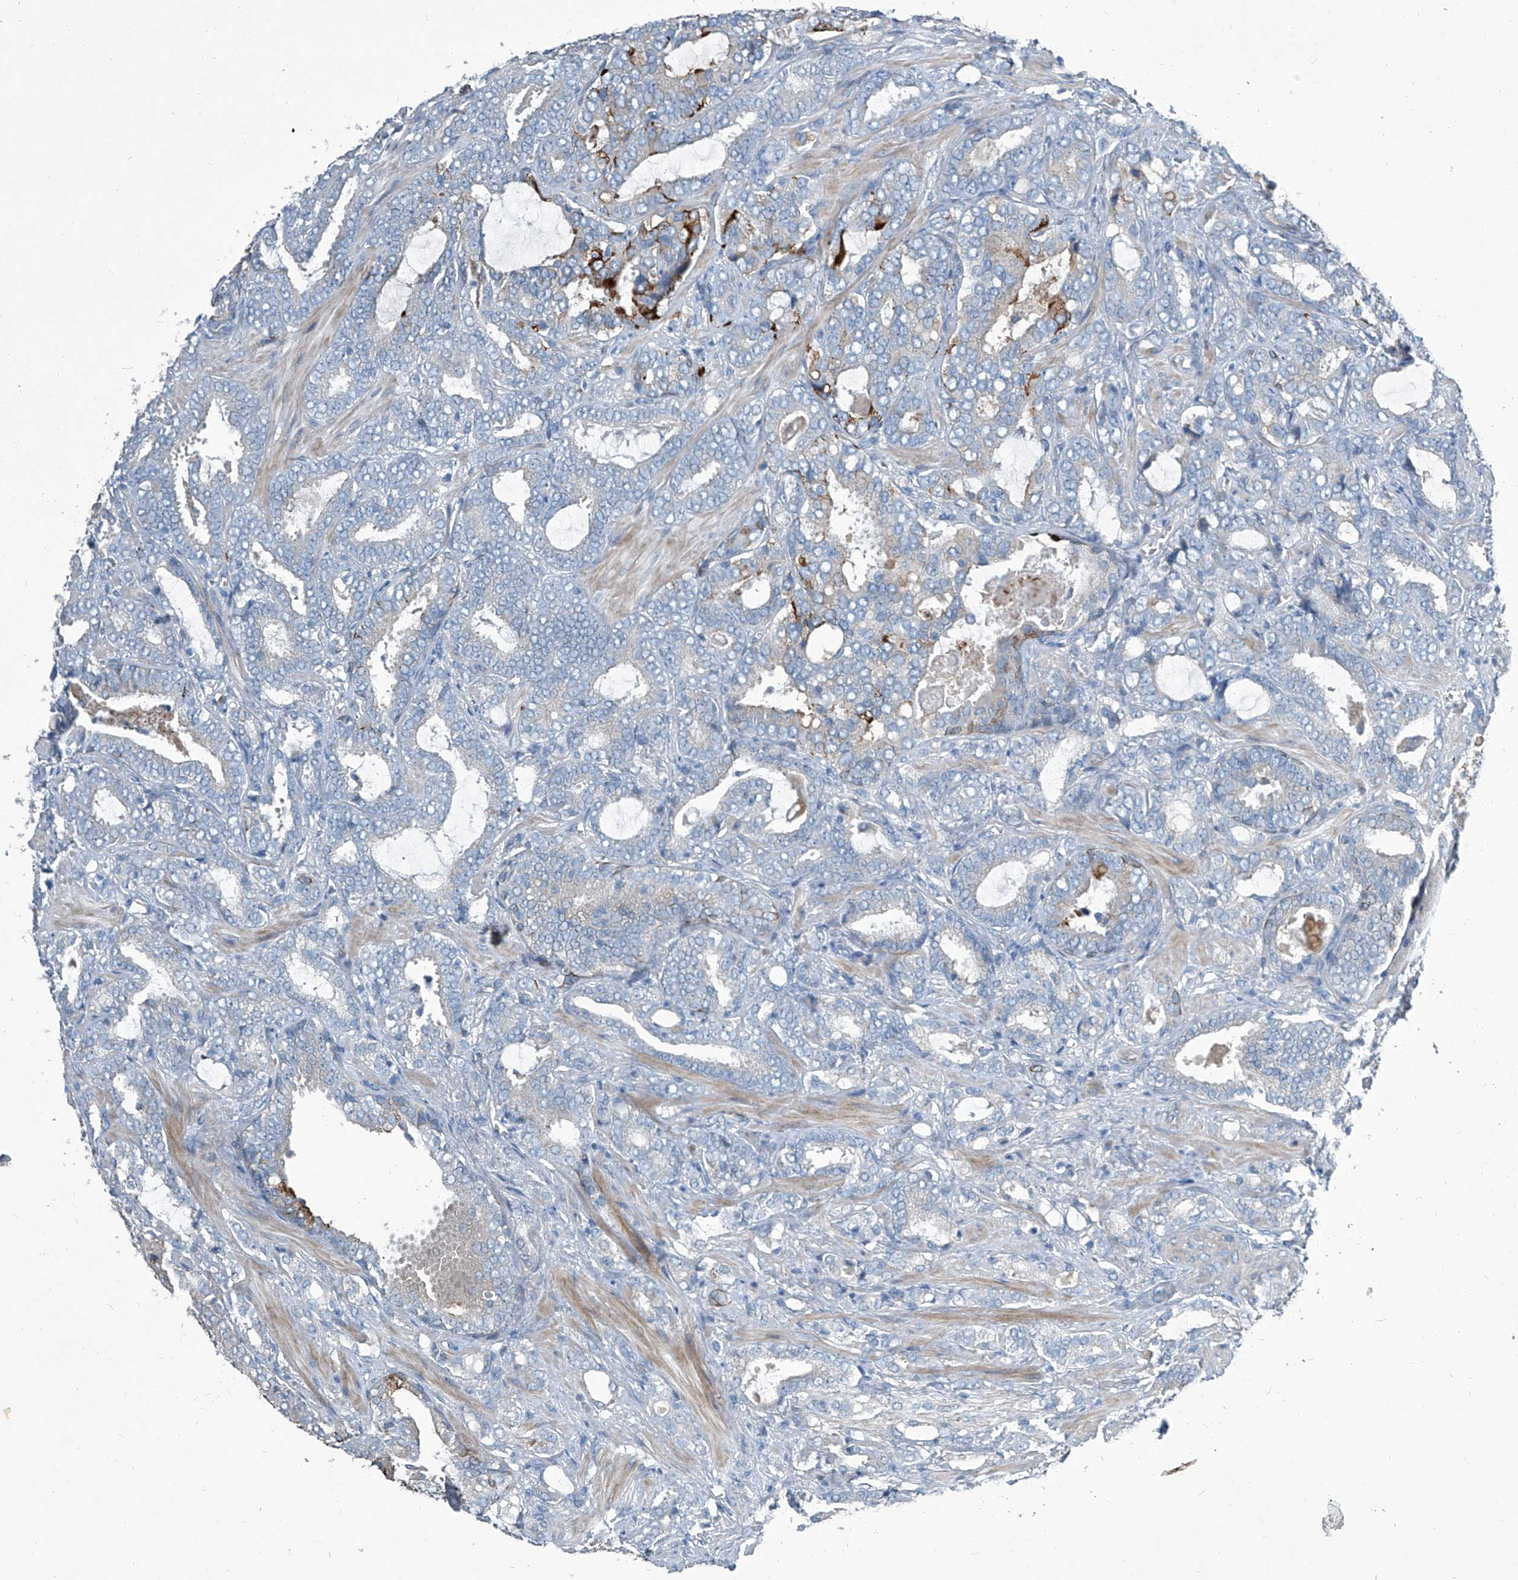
{"staining": {"intensity": "moderate", "quantity": "<25%", "location": "cytoplasmic/membranous"}, "tissue": "prostate cancer", "cell_type": "Tumor cells", "image_type": "cancer", "snomed": [{"axis": "morphology", "description": "Adenocarcinoma, High grade"}, {"axis": "topography", "description": "Prostate and seminal vesicle, NOS"}], "caption": "Brown immunohistochemical staining in prostate cancer (adenocarcinoma (high-grade)) displays moderate cytoplasmic/membranous staining in about <25% of tumor cells.", "gene": "SLC26A11", "patient": {"sex": "male", "age": 67}}